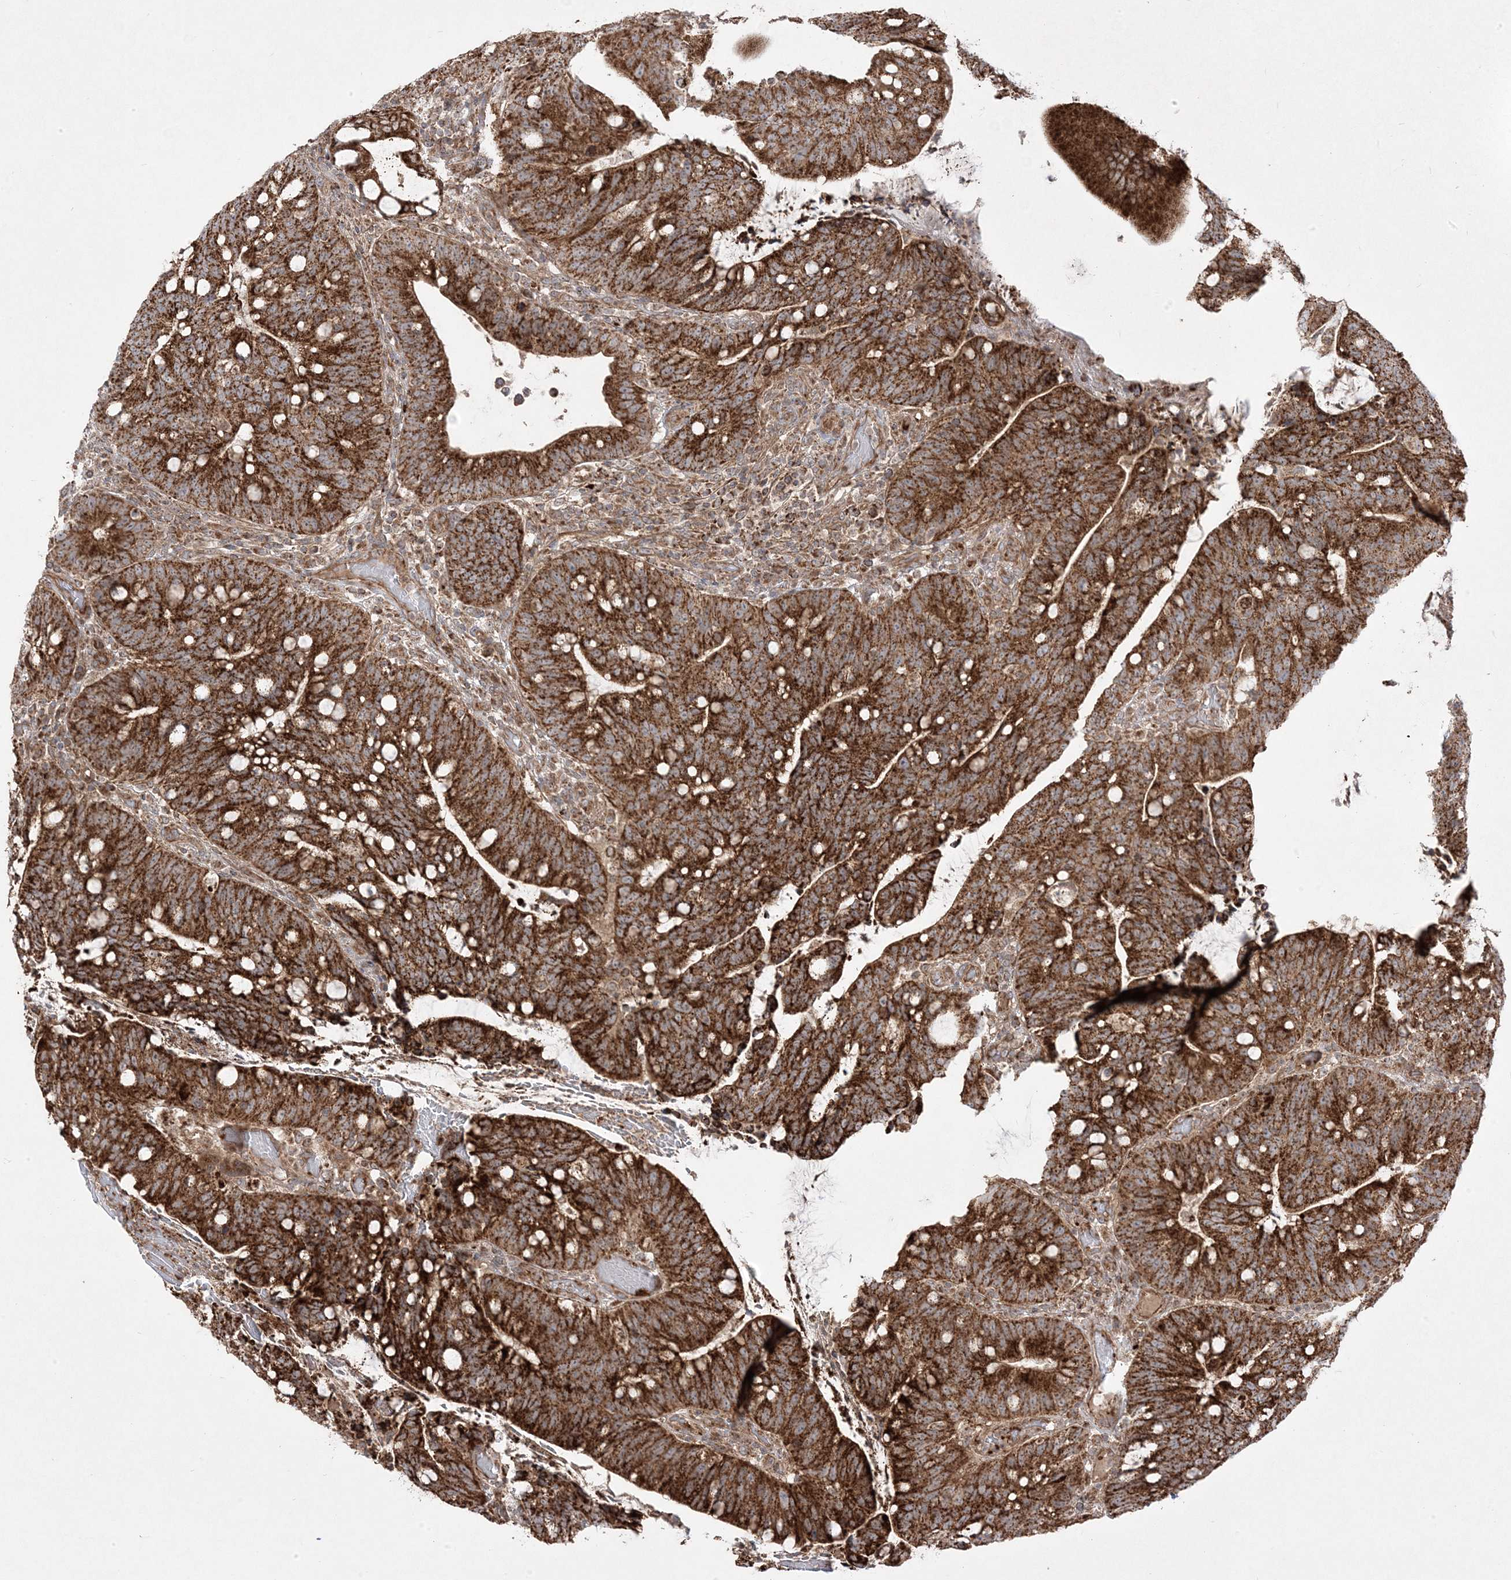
{"staining": {"intensity": "strong", "quantity": ">75%", "location": "cytoplasmic/membranous"}, "tissue": "colorectal cancer", "cell_type": "Tumor cells", "image_type": "cancer", "snomed": [{"axis": "morphology", "description": "Adenocarcinoma, NOS"}, {"axis": "topography", "description": "Colon"}], "caption": "This histopathology image demonstrates colorectal cancer stained with immunohistochemistry to label a protein in brown. The cytoplasmic/membranous of tumor cells show strong positivity for the protein. Nuclei are counter-stained blue.", "gene": "CLUAP1", "patient": {"sex": "female", "age": 66}}